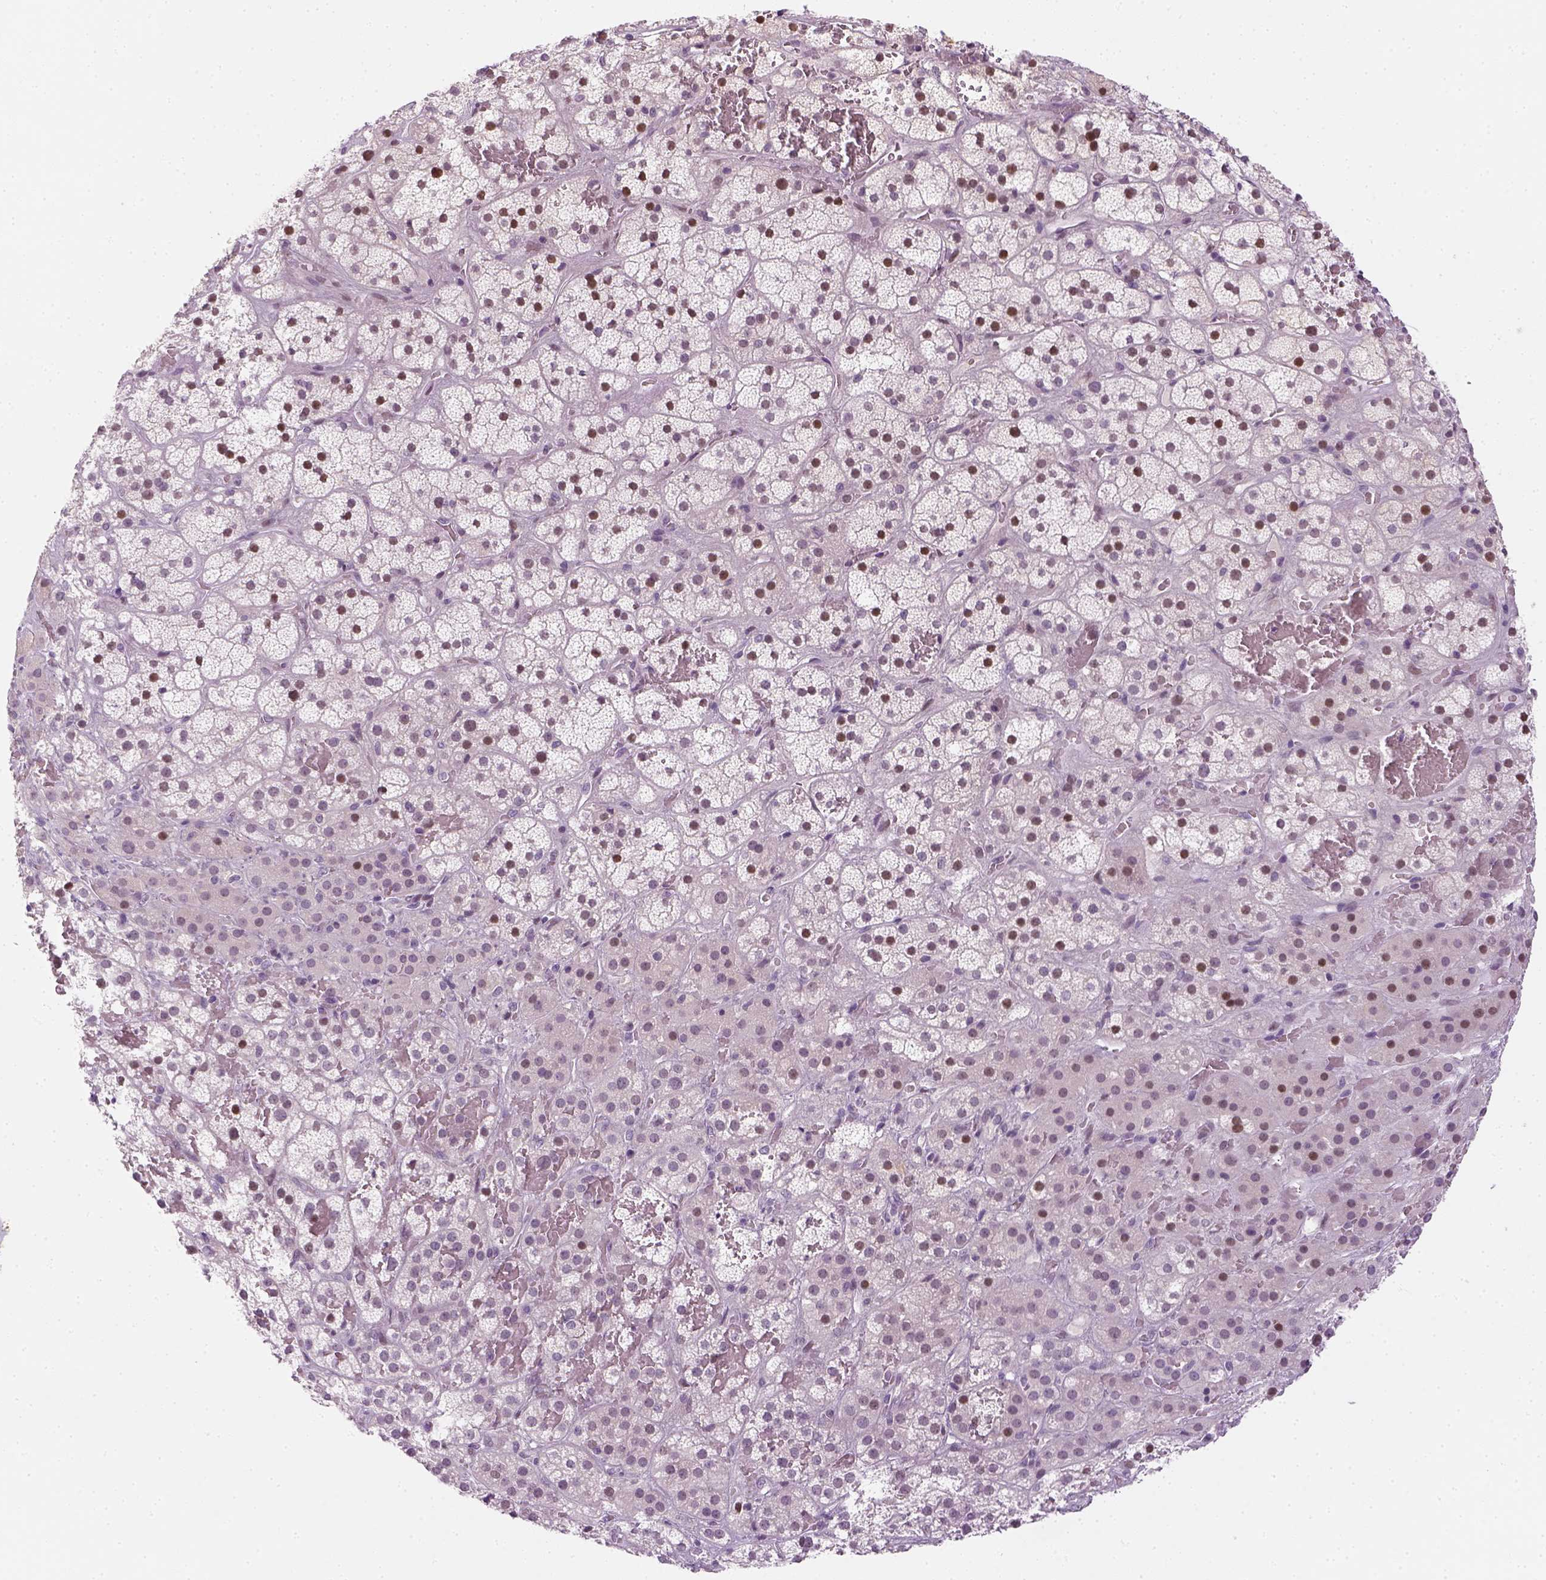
{"staining": {"intensity": "moderate", "quantity": "<25%", "location": "nuclear"}, "tissue": "adrenal gland", "cell_type": "Glandular cells", "image_type": "normal", "snomed": [{"axis": "morphology", "description": "Normal tissue, NOS"}, {"axis": "topography", "description": "Adrenal gland"}], "caption": "DAB immunohistochemical staining of benign adrenal gland demonstrates moderate nuclear protein positivity in about <25% of glandular cells. (IHC, brightfield microscopy, high magnification).", "gene": "MAGEB3", "patient": {"sex": "male", "age": 57}}